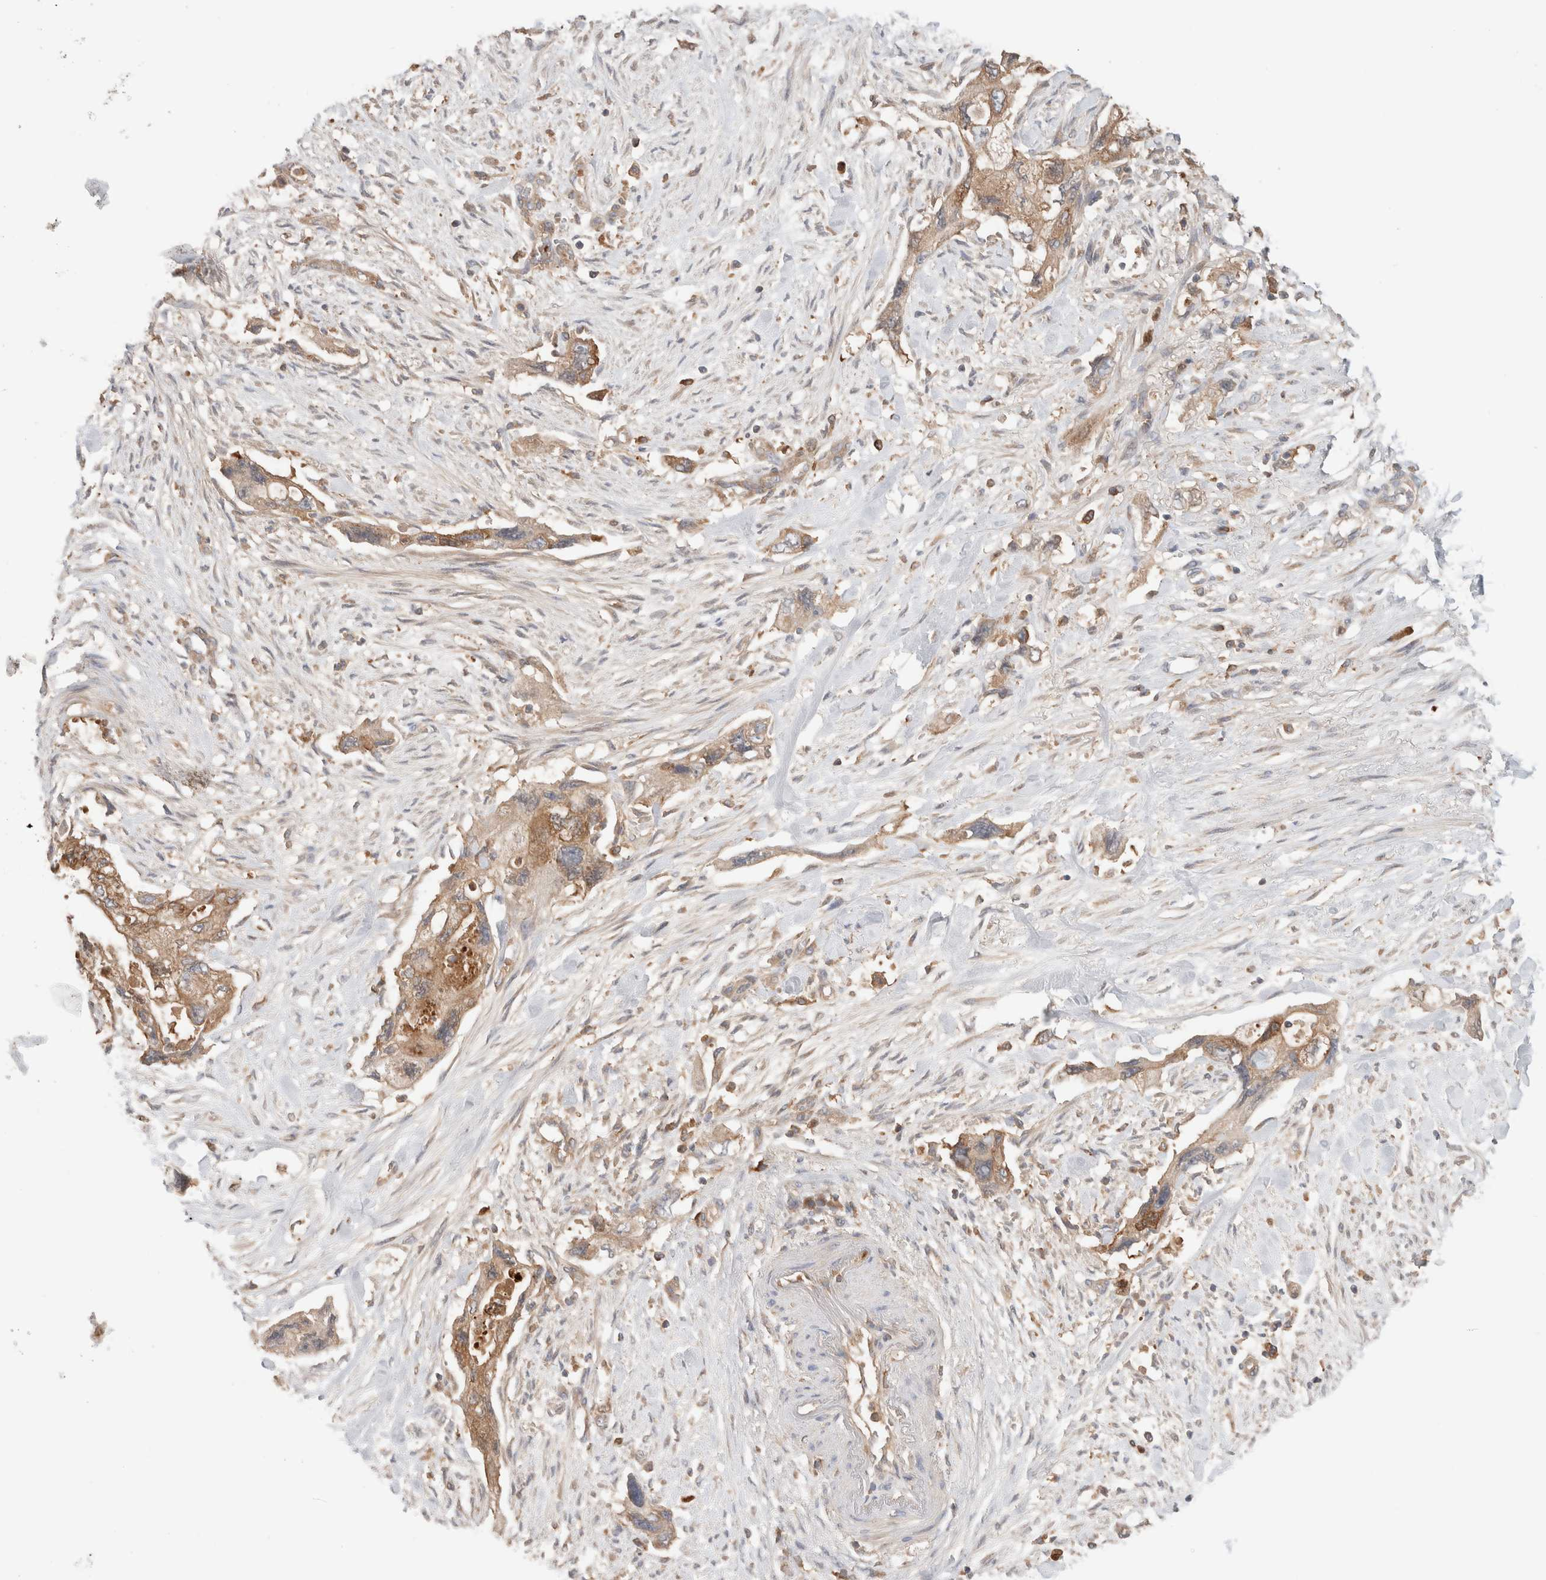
{"staining": {"intensity": "strong", "quantity": ">75%", "location": "cytoplasmic/membranous"}, "tissue": "pancreatic cancer", "cell_type": "Tumor cells", "image_type": "cancer", "snomed": [{"axis": "morphology", "description": "Adenocarcinoma, NOS"}, {"axis": "topography", "description": "Pancreas"}], "caption": "Protein expression analysis of human pancreatic adenocarcinoma reveals strong cytoplasmic/membranous expression in approximately >75% of tumor cells. (Brightfield microscopy of DAB IHC at high magnification).", "gene": "KLHL14", "patient": {"sex": "female", "age": 73}}